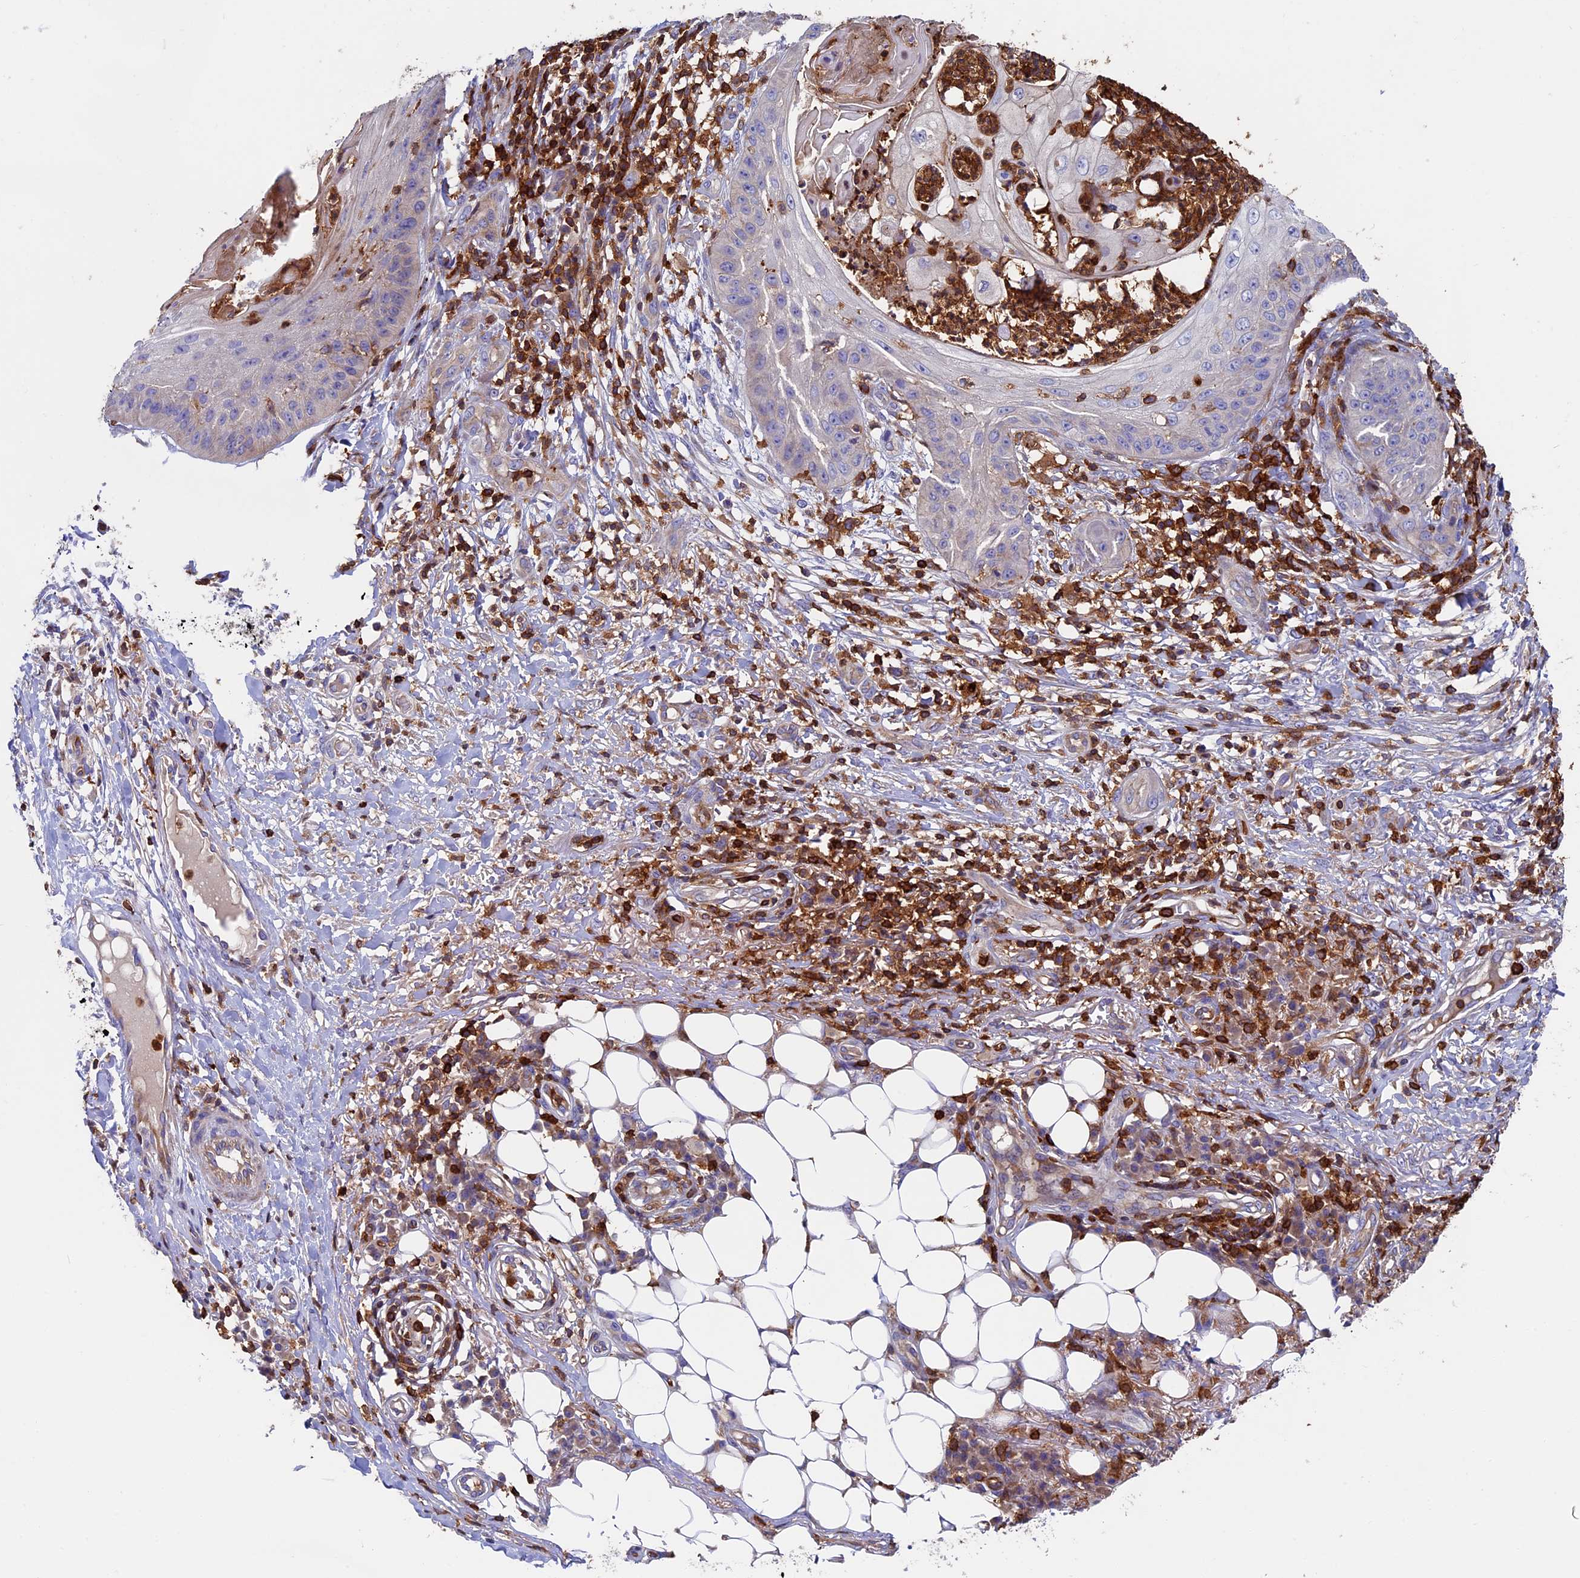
{"staining": {"intensity": "negative", "quantity": "none", "location": "none"}, "tissue": "skin cancer", "cell_type": "Tumor cells", "image_type": "cancer", "snomed": [{"axis": "morphology", "description": "Squamous cell carcinoma, NOS"}, {"axis": "topography", "description": "Skin"}], "caption": "This is an immunohistochemistry photomicrograph of squamous cell carcinoma (skin). There is no staining in tumor cells.", "gene": "ADAT1", "patient": {"sex": "male", "age": 70}}